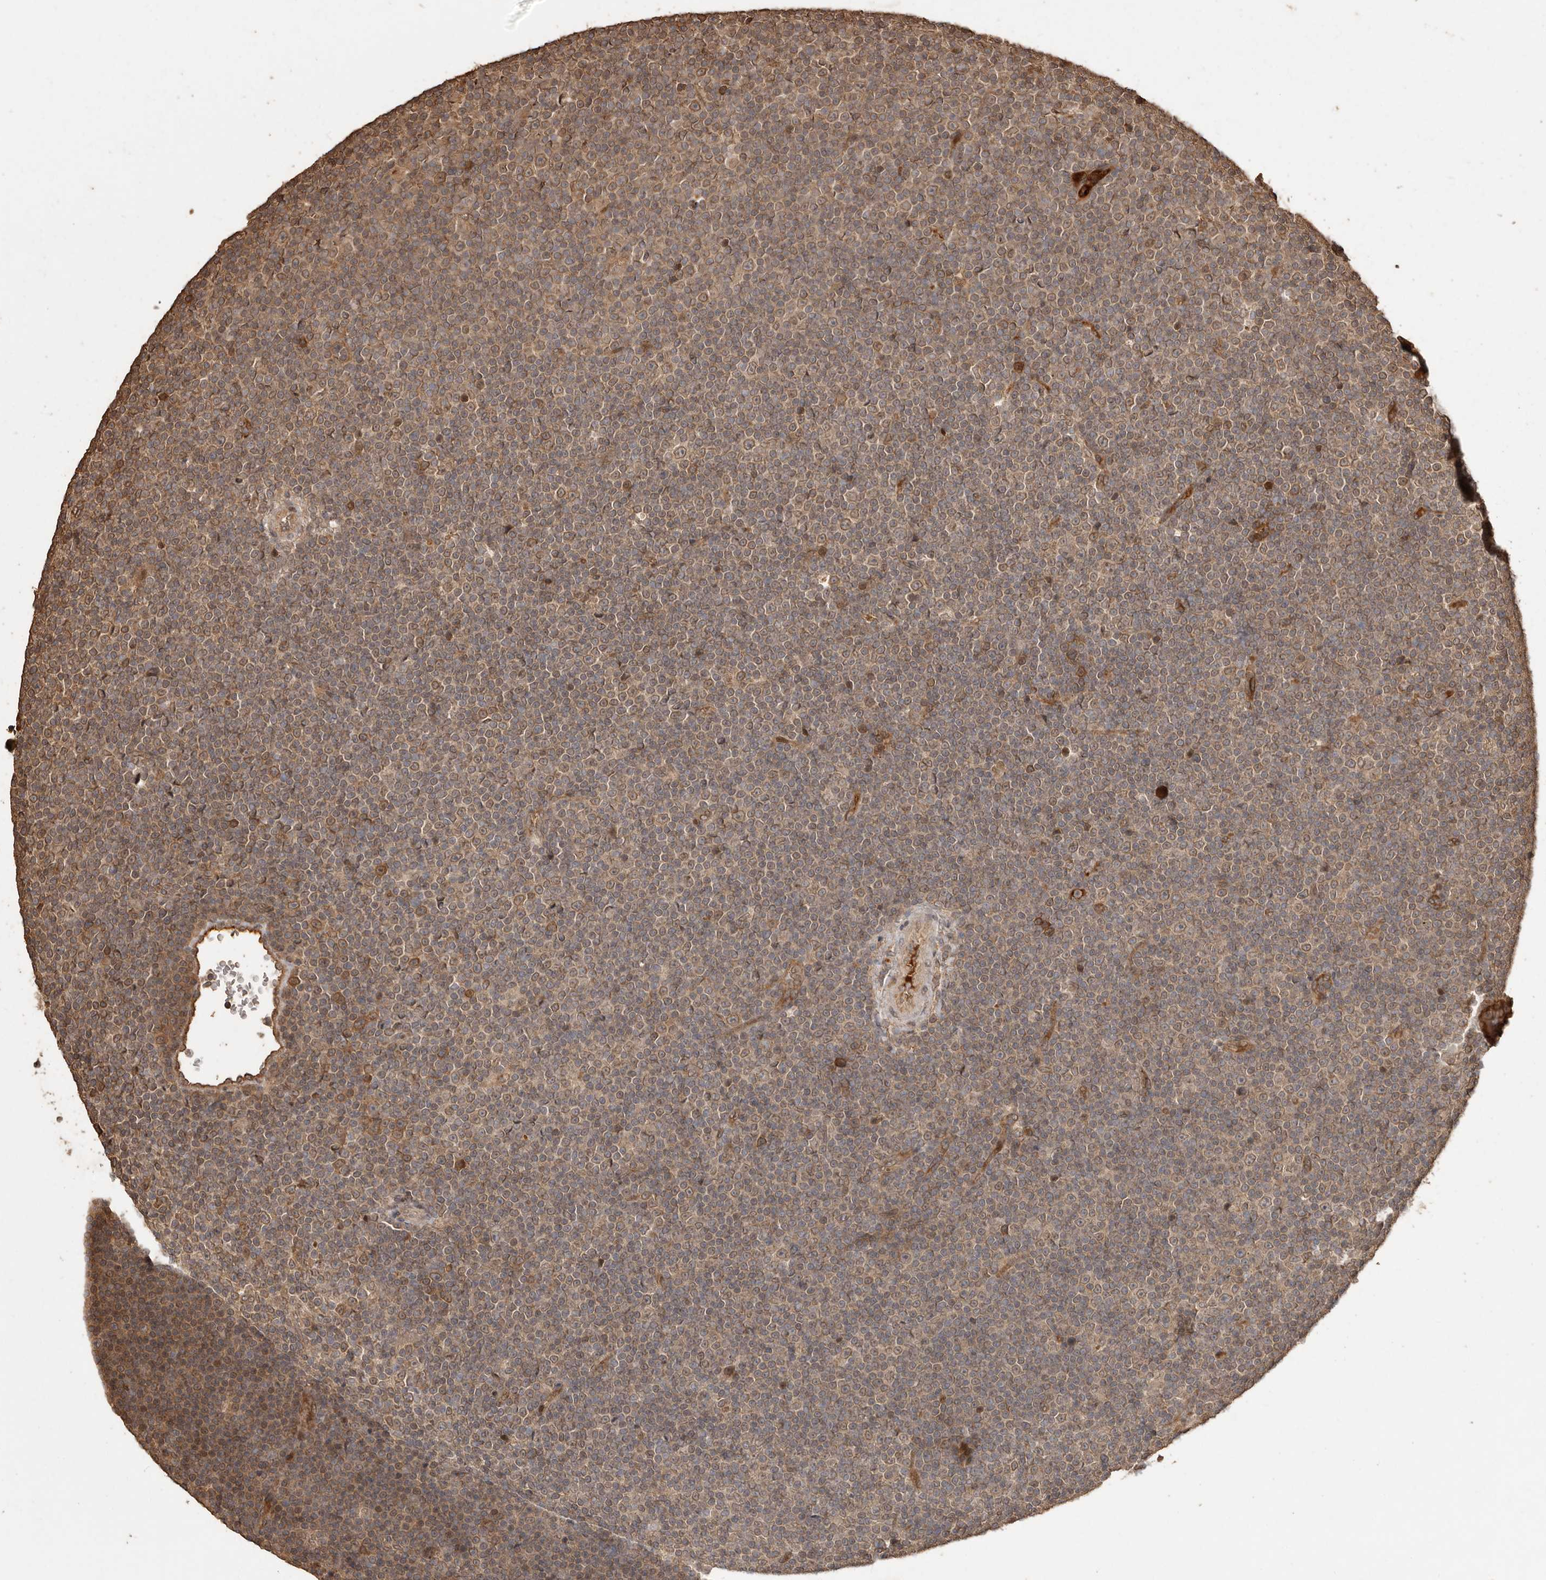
{"staining": {"intensity": "moderate", "quantity": ">75%", "location": "cytoplasmic/membranous,nuclear"}, "tissue": "lymphoma", "cell_type": "Tumor cells", "image_type": "cancer", "snomed": [{"axis": "morphology", "description": "Malignant lymphoma, non-Hodgkin's type, Low grade"}, {"axis": "topography", "description": "Lymph node"}], "caption": "DAB immunohistochemical staining of human lymphoma demonstrates moderate cytoplasmic/membranous and nuclear protein expression in approximately >75% of tumor cells. (Stains: DAB (3,3'-diaminobenzidine) in brown, nuclei in blue, Microscopy: brightfield microscopy at high magnification).", "gene": "NUP43", "patient": {"sex": "female", "age": 67}}